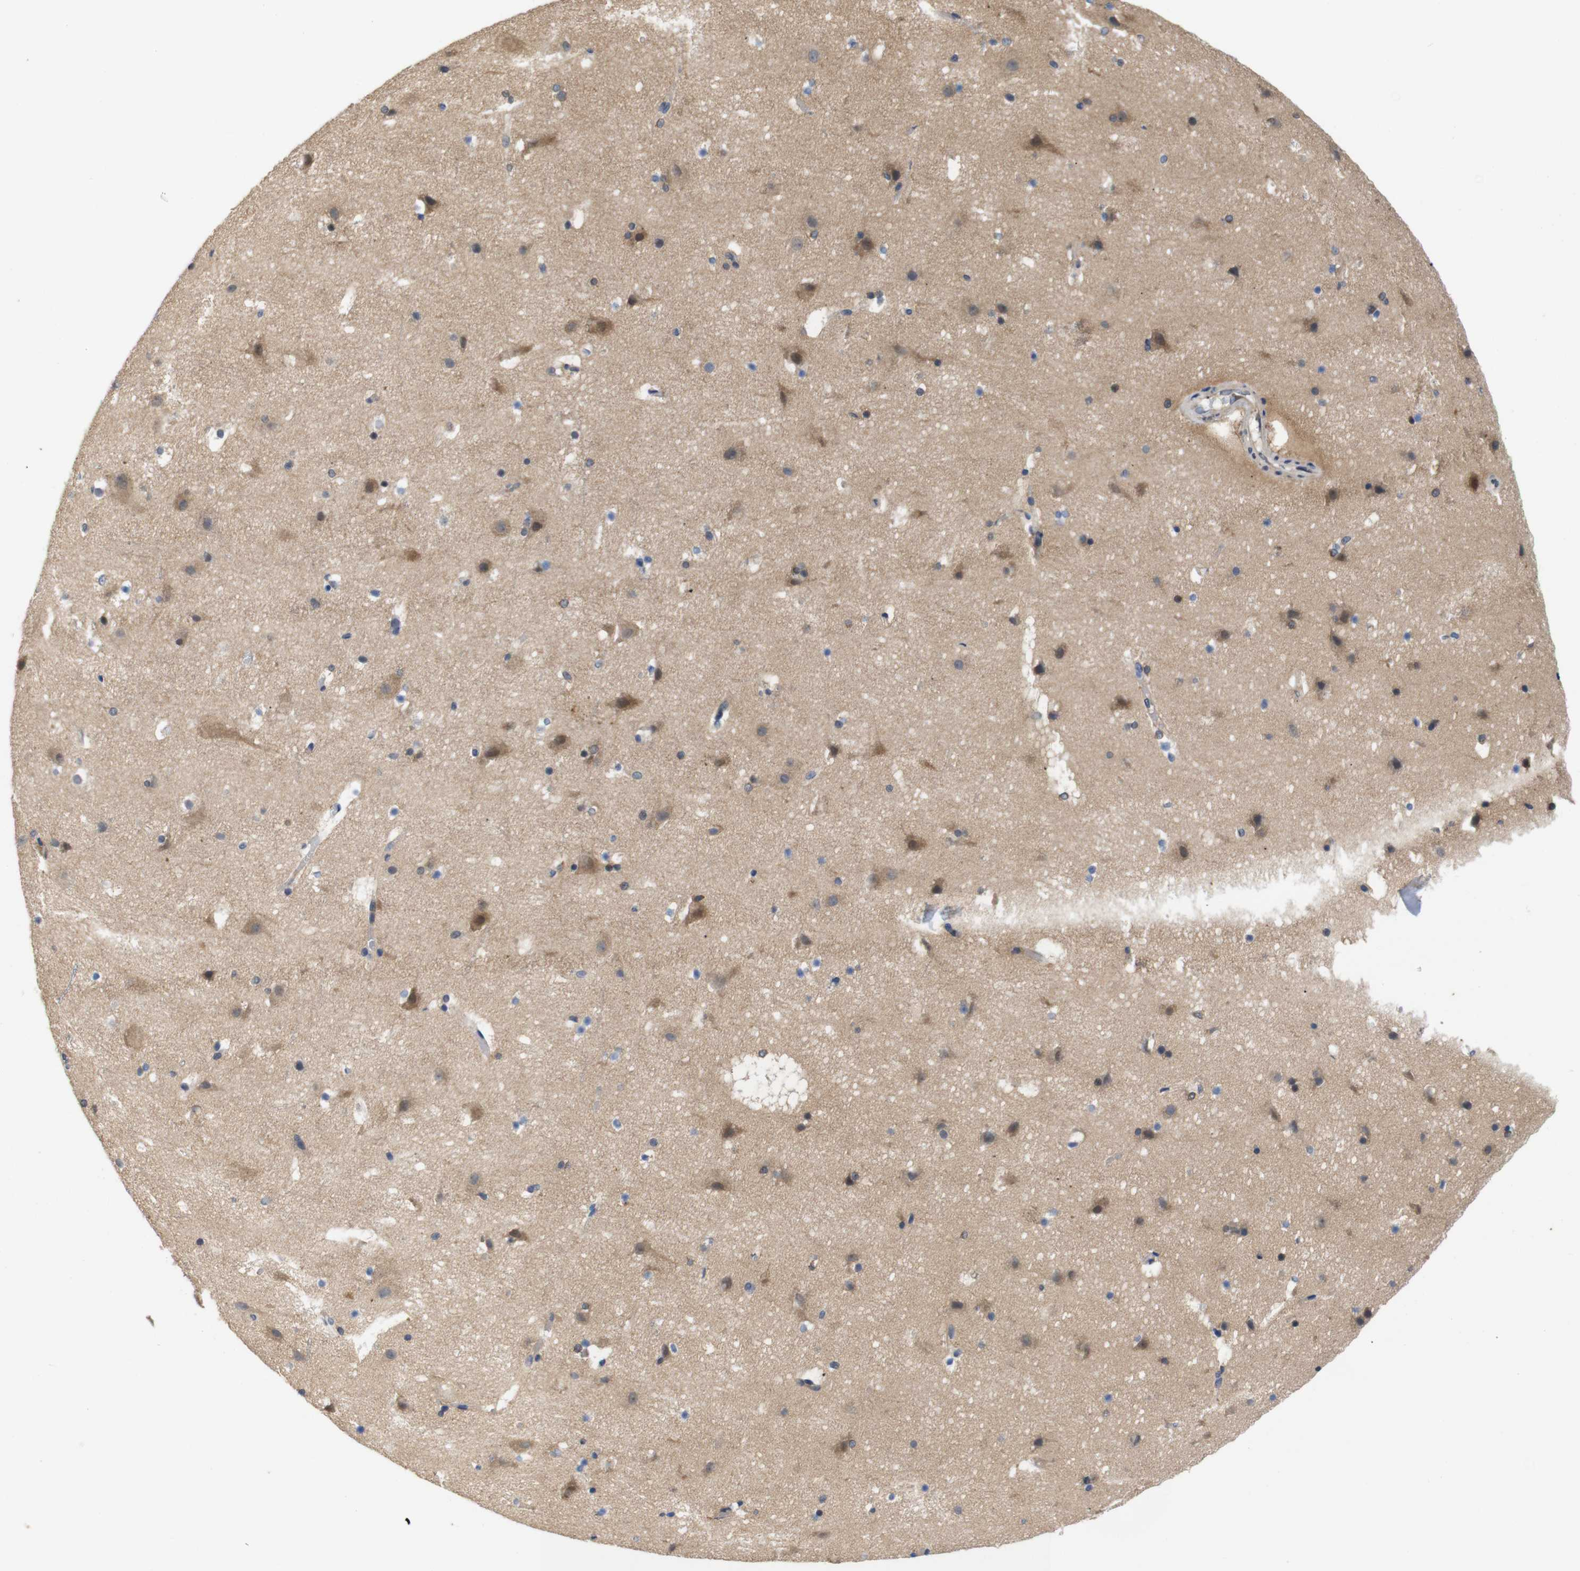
{"staining": {"intensity": "moderate", "quantity": "25%-75%", "location": "cytoplasmic/membranous"}, "tissue": "cerebral cortex", "cell_type": "Endothelial cells", "image_type": "normal", "snomed": [{"axis": "morphology", "description": "Normal tissue, NOS"}, {"axis": "topography", "description": "Cerebral cortex"}], "caption": "Protein expression analysis of normal human cerebral cortex reveals moderate cytoplasmic/membranous staining in approximately 25%-75% of endothelial cells. Using DAB (3,3'-diaminobenzidine) (brown) and hematoxylin (blue) stains, captured at high magnification using brightfield microscopy.", "gene": "BRWD3", "patient": {"sex": "male", "age": 45}}